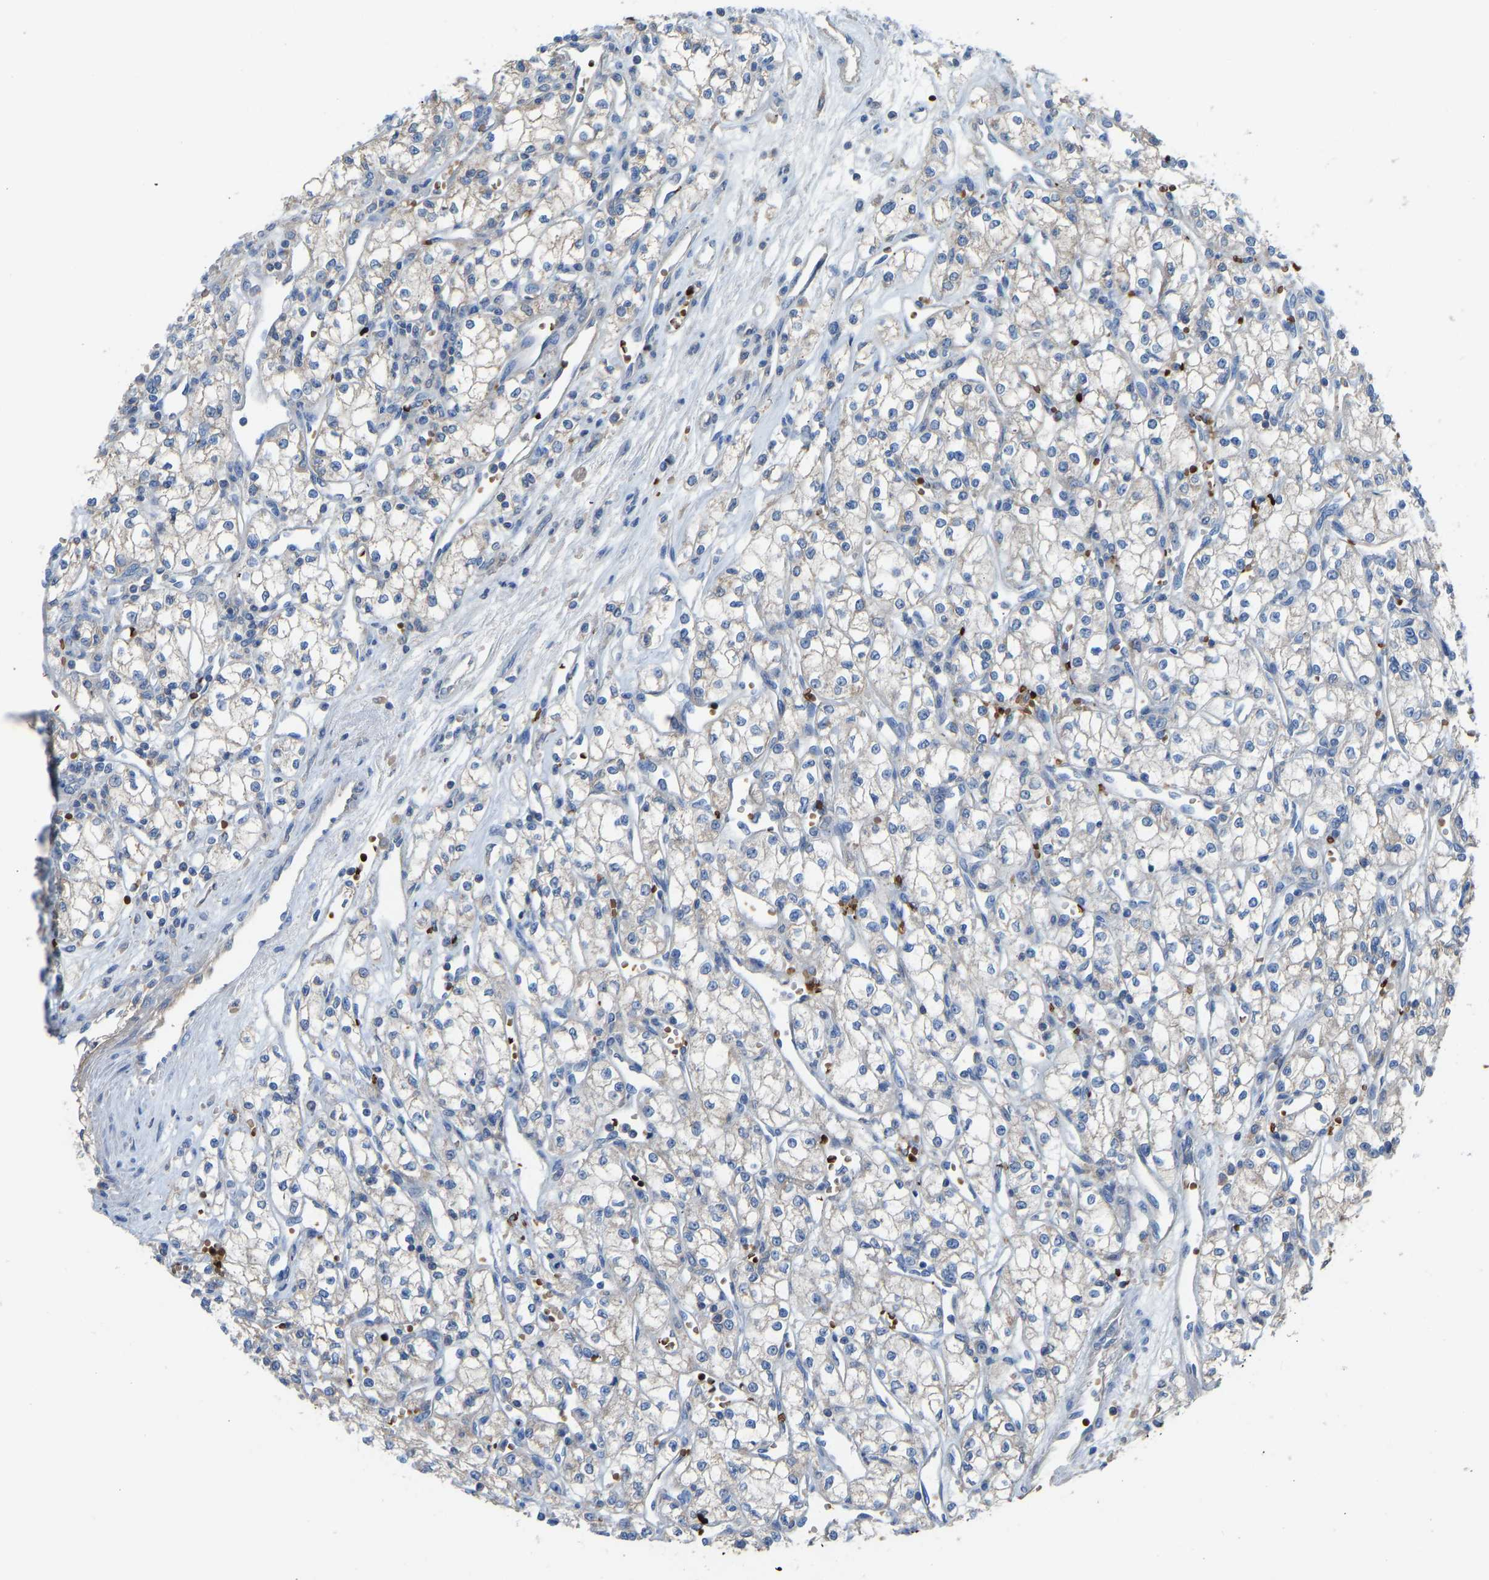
{"staining": {"intensity": "negative", "quantity": "none", "location": "none"}, "tissue": "renal cancer", "cell_type": "Tumor cells", "image_type": "cancer", "snomed": [{"axis": "morphology", "description": "Adenocarcinoma, NOS"}, {"axis": "topography", "description": "Kidney"}], "caption": "The immunohistochemistry image has no significant staining in tumor cells of renal cancer (adenocarcinoma) tissue.", "gene": "PIGS", "patient": {"sex": "male", "age": 59}}